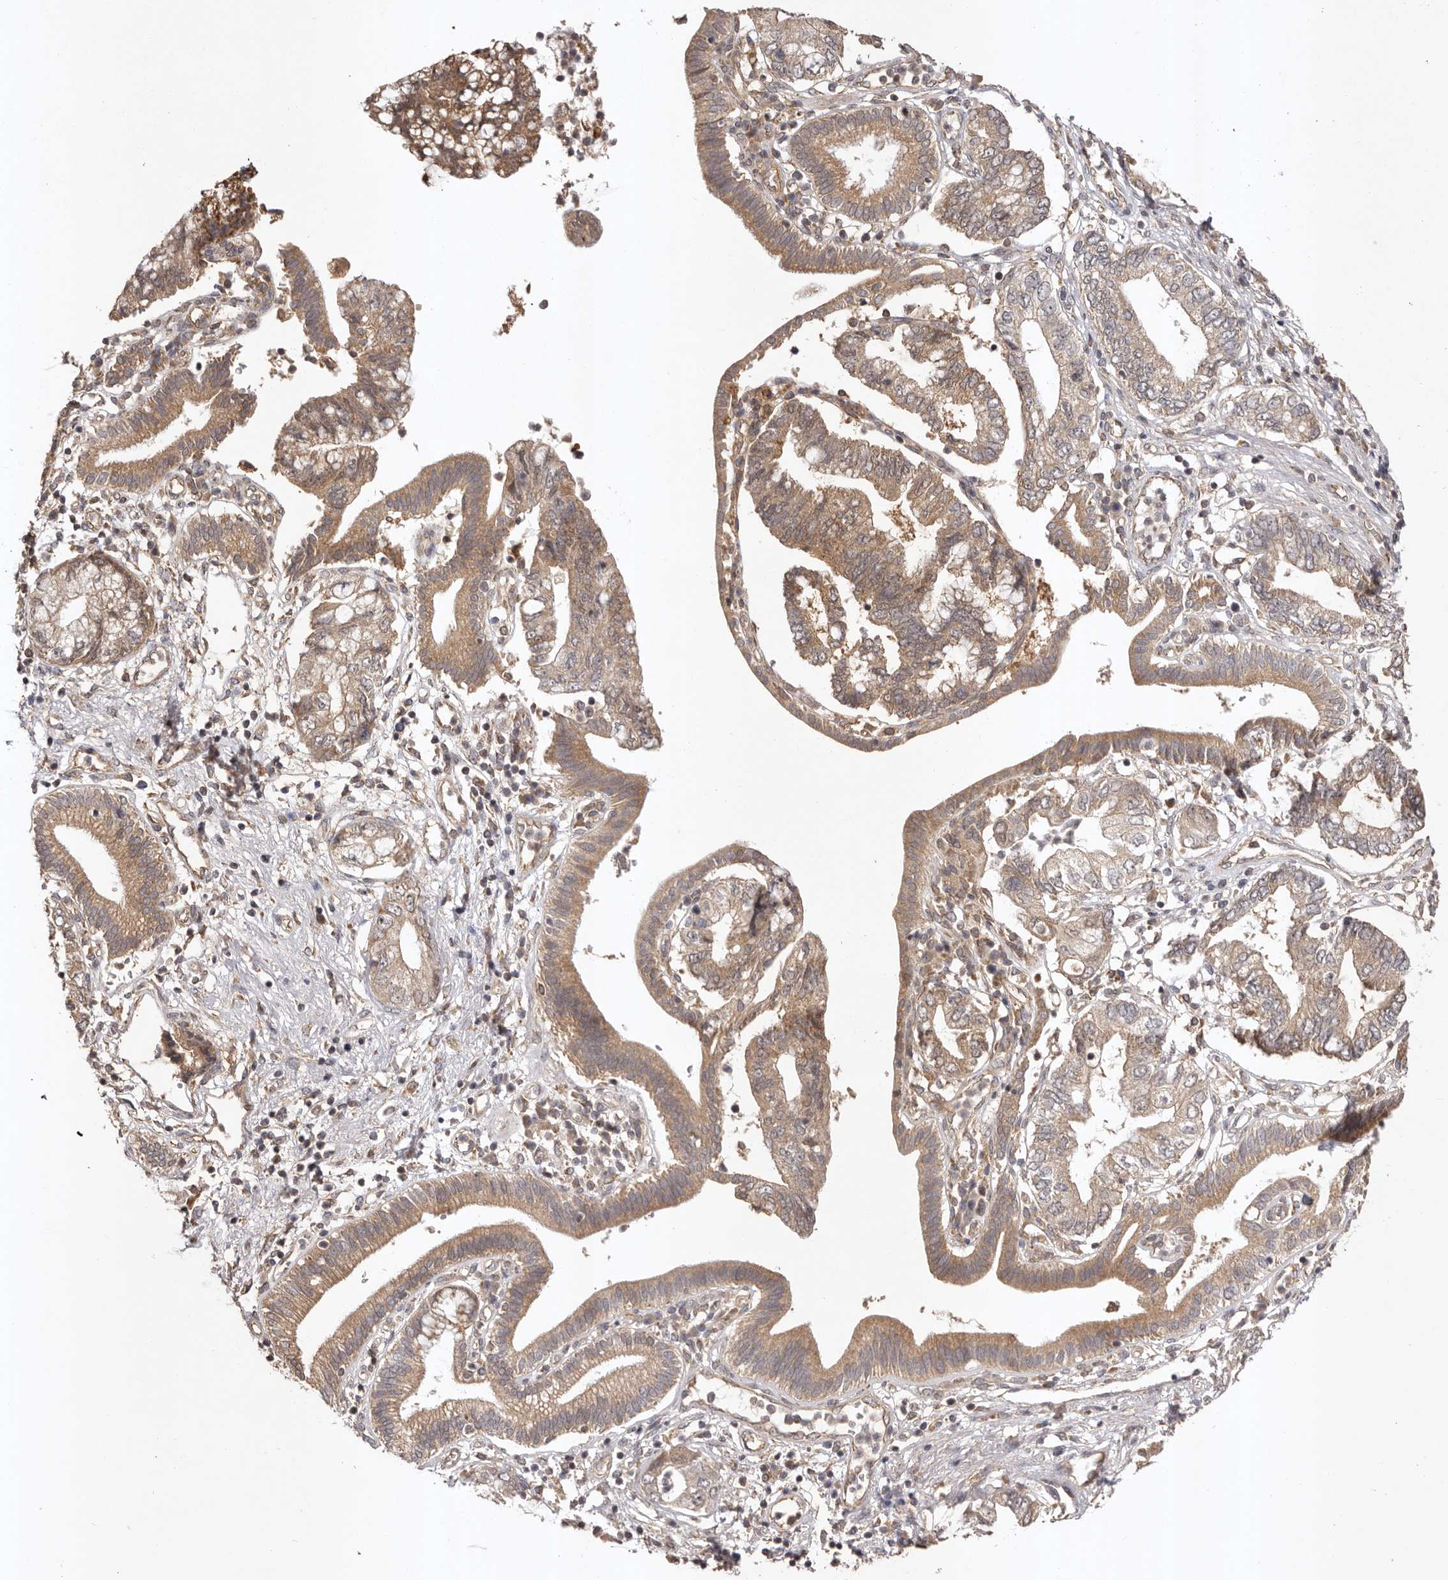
{"staining": {"intensity": "moderate", "quantity": ">75%", "location": "cytoplasmic/membranous"}, "tissue": "pancreatic cancer", "cell_type": "Tumor cells", "image_type": "cancer", "snomed": [{"axis": "morphology", "description": "Adenocarcinoma, NOS"}, {"axis": "topography", "description": "Pancreas"}], "caption": "An immunohistochemistry image of tumor tissue is shown. Protein staining in brown shows moderate cytoplasmic/membranous positivity in pancreatic cancer (adenocarcinoma) within tumor cells.", "gene": "UBR2", "patient": {"sex": "female", "age": 73}}